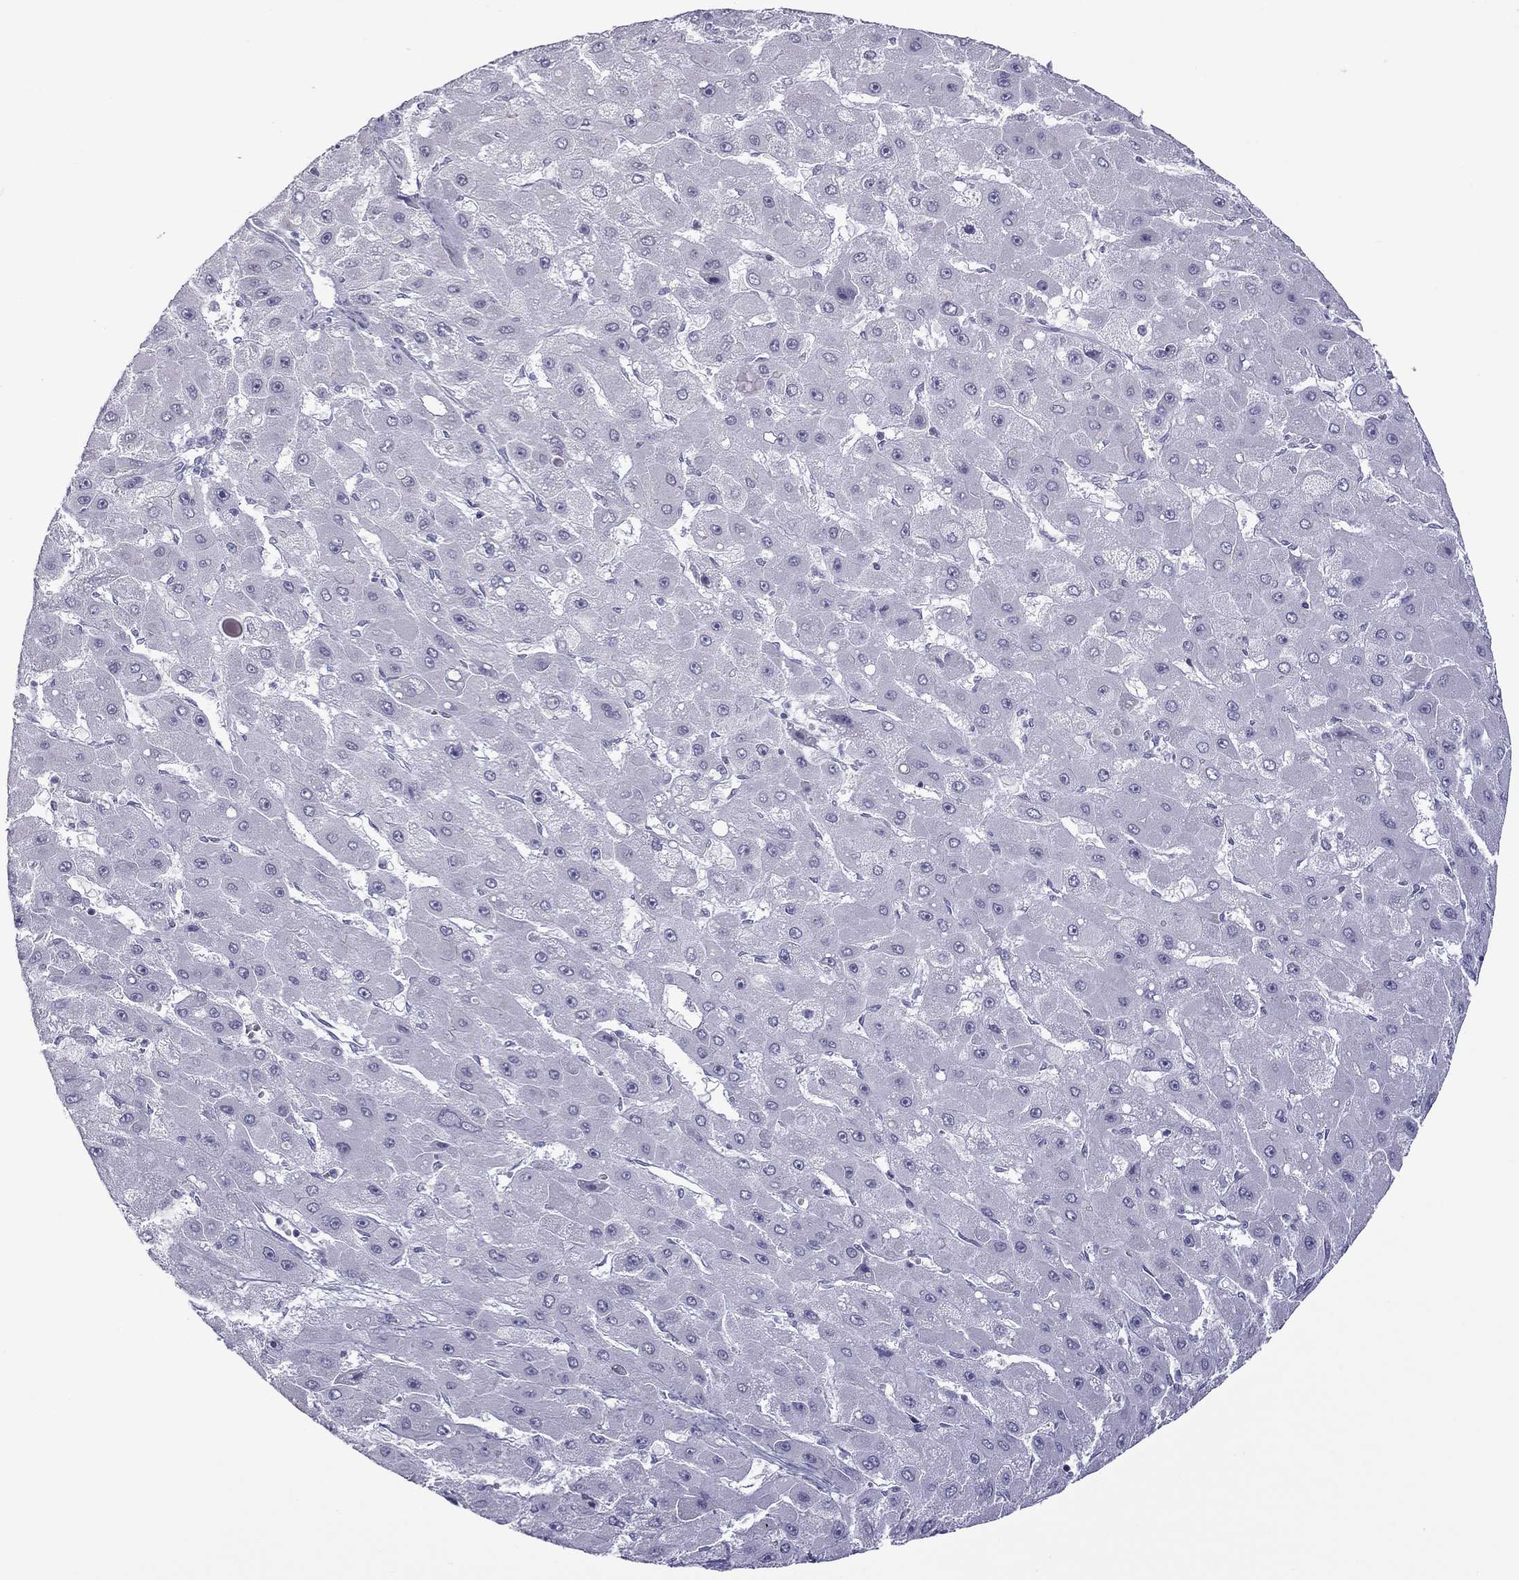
{"staining": {"intensity": "negative", "quantity": "none", "location": "none"}, "tissue": "liver cancer", "cell_type": "Tumor cells", "image_type": "cancer", "snomed": [{"axis": "morphology", "description": "Carcinoma, Hepatocellular, NOS"}, {"axis": "topography", "description": "Liver"}], "caption": "Immunohistochemistry of human liver cancer (hepatocellular carcinoma) shows no staining in tumor cells.", "gene": "TEX14", "patient": {"sex": "female", "age": 25}}